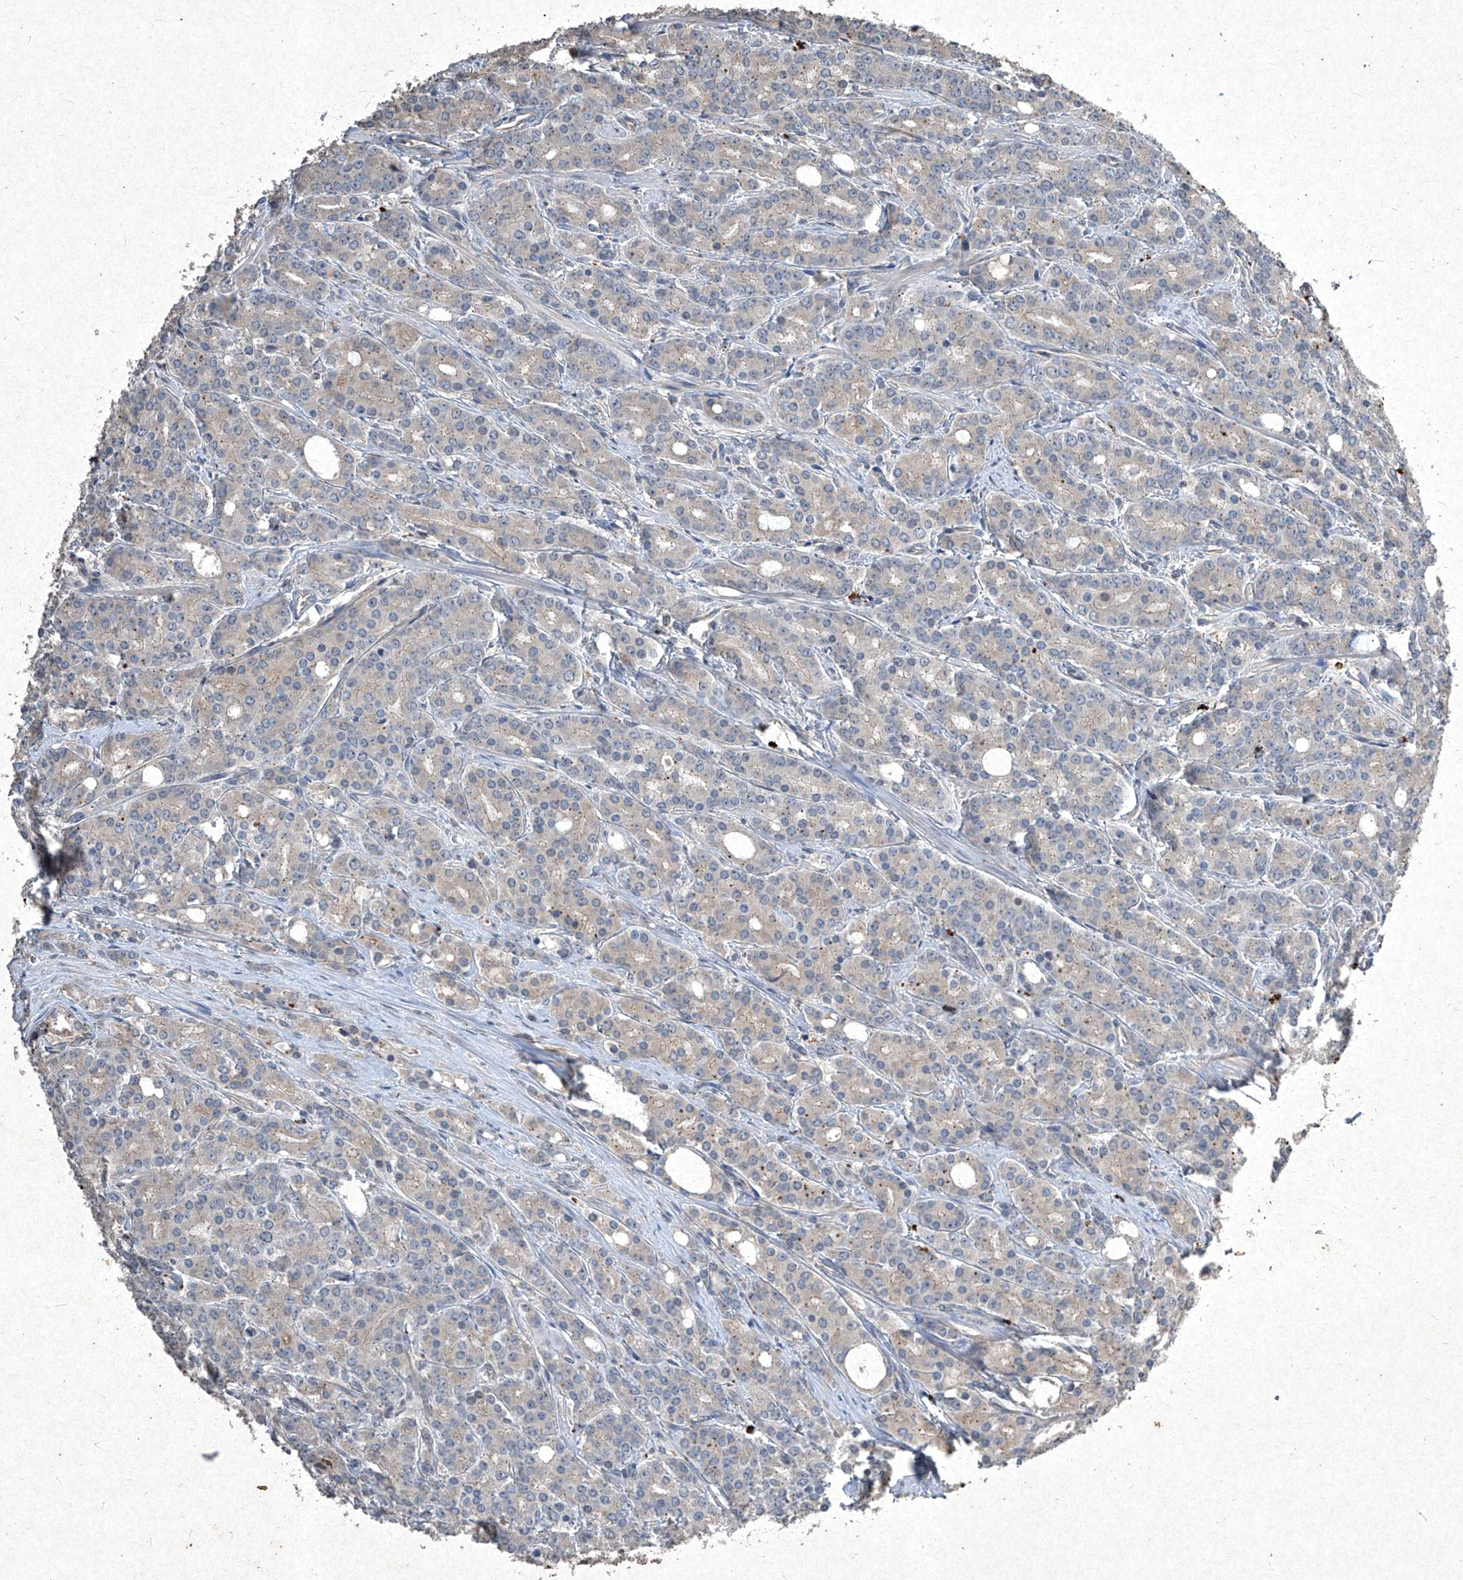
{"staining": {"intensity": "weak", "quantity": "<25%", "location": "cytoplasmic/membranous"}, "tissue": "prostate cancer", "cell_type": "Tumor cells", "image_type": "cancer", "snomed": [{"axis": "morphology", "description": "Adenocarcinoma, High grade"}, {"axis": "topography", "description": "Prostate"}], "caption": "Immunohistochemistry histopathology image of human adenocarcinoma (high-grade) (prostate) stained for a protein (brown), which demonstrates no positivity in tumor cells.", "gene": "MED16", "patient": {"sex": "male", "age": 62}}